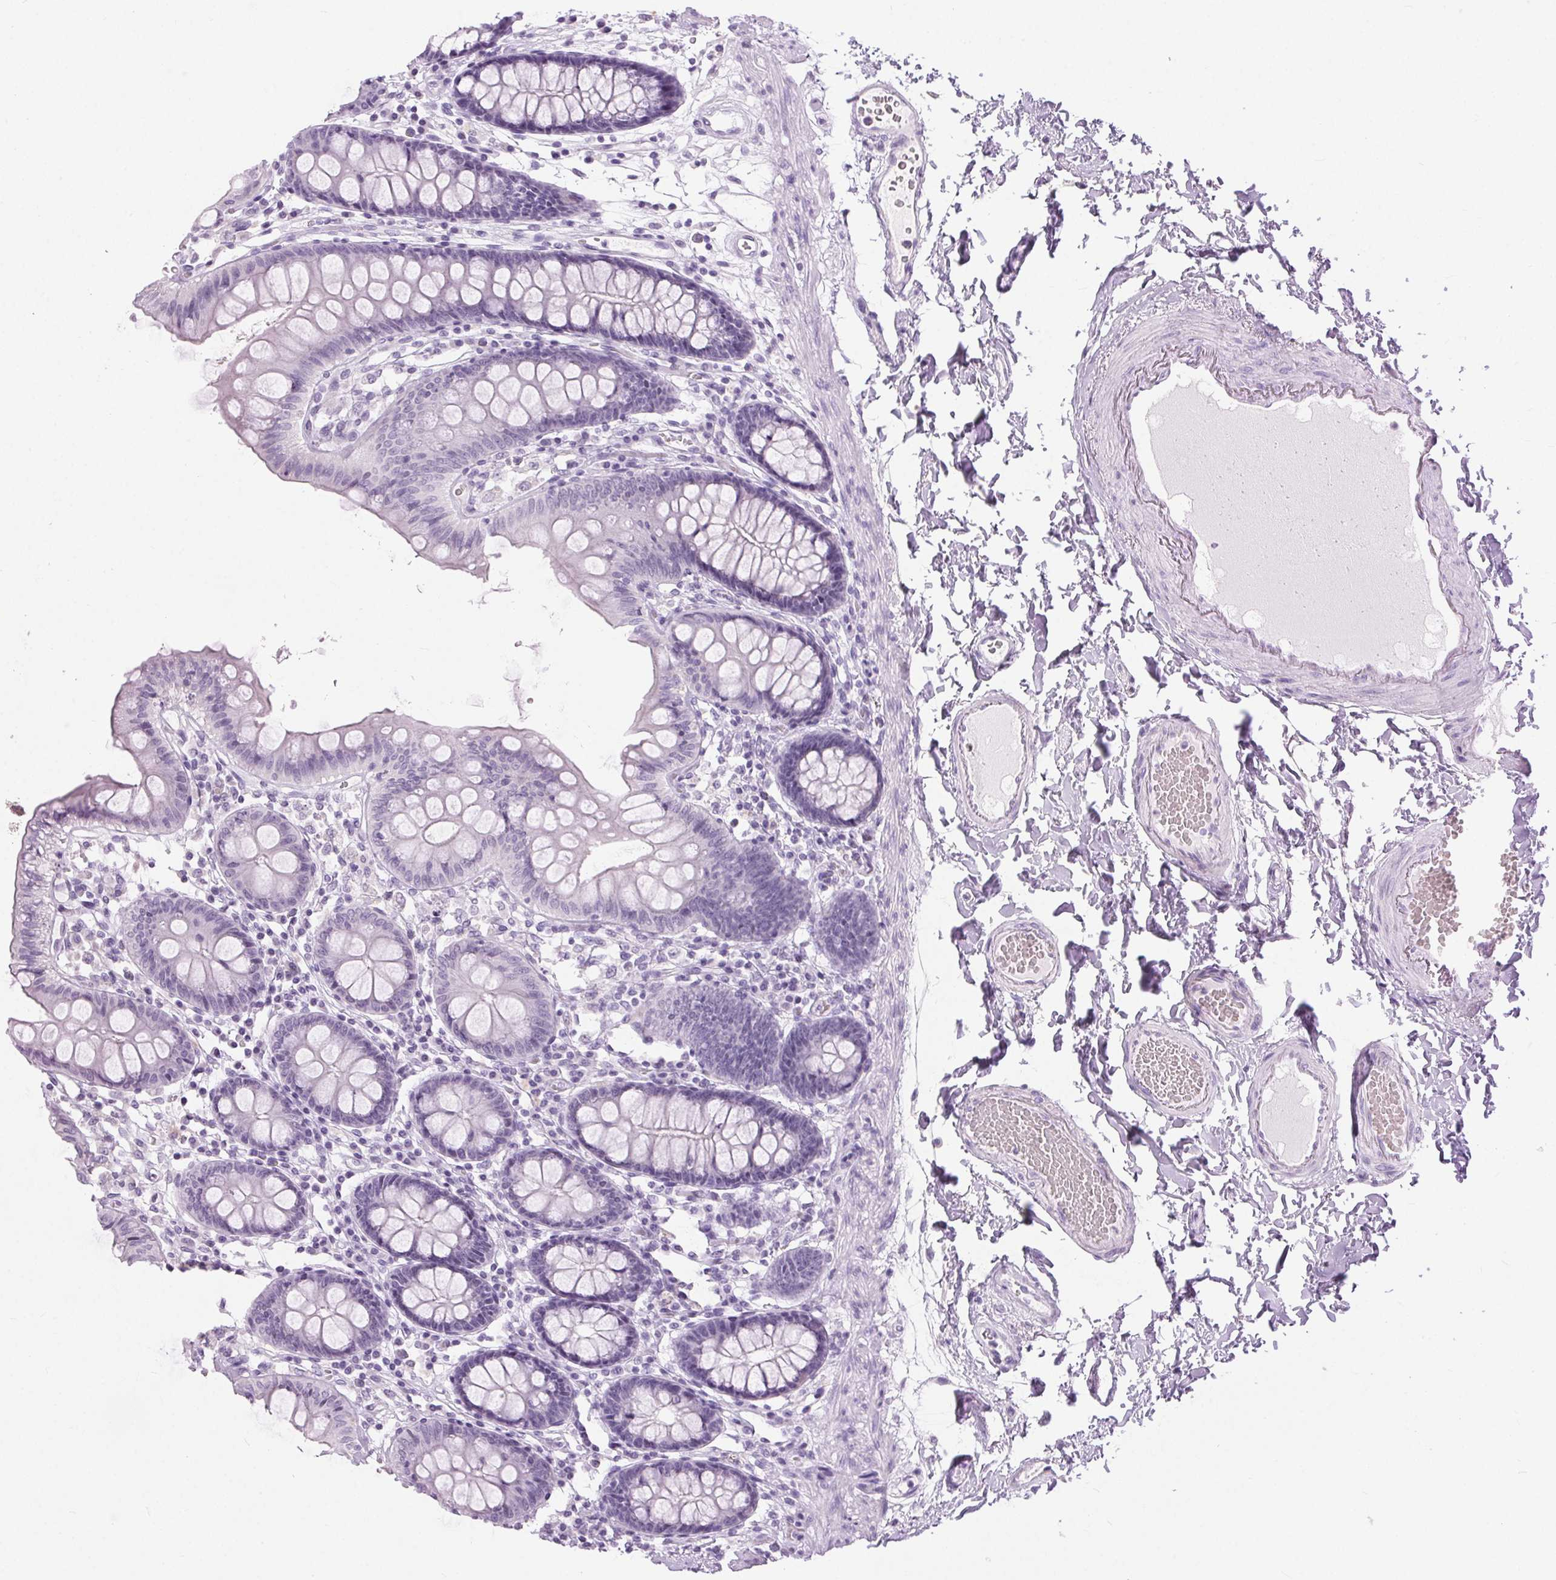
{"staining": {"intensity": "negative", "quantity": "none", "location": "none"}, "tissue": "colon", "cell_type": "Endothelial cells", "image_type": "normal", "snomed": [{"axis": "morphology", "description": "Normal tissue, NOS"}, {"axis": "topography", "description": "Colon"}], "caption": "Endothelial cells show no significant protein expression in unremarkable colon. Nuclei are stained in blue.", "gene": "BEND2", "patient": {"sex": "male", "age": 84}}